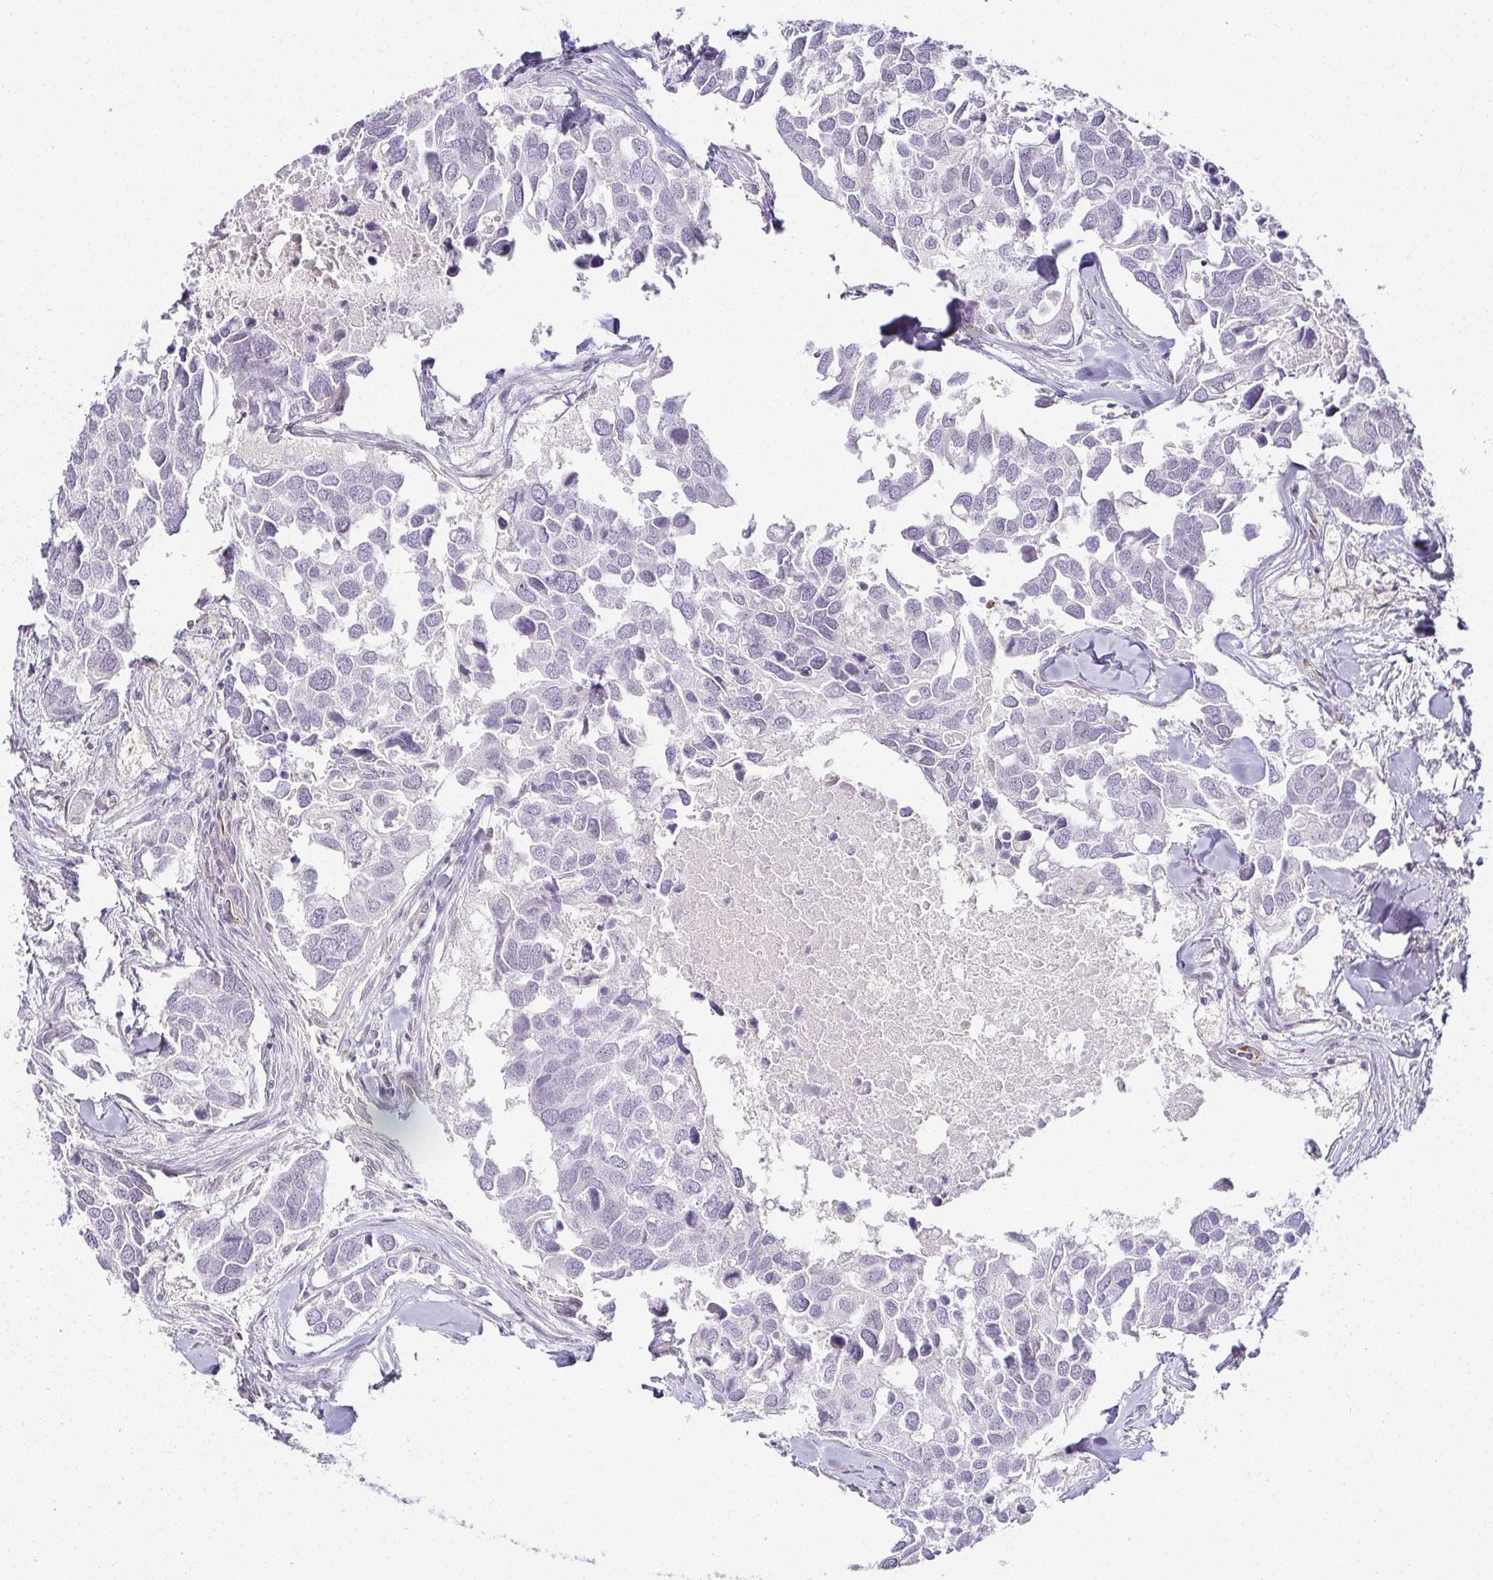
{"staining": {"intensity": "negative", "quantity": "none", "location": "none"}, "tissue": "breast cancer", "cell_type": "Tumor cells", "image_type": "cancer", "snomed": [{"axis": "morphology", "description": "Duct carcinoma"}, {"axis": "topography", "description": "Breast"}], "caption": "This is an IHC photomicrograph of human breast cancer (invasive ductal carcinoma). There is no expression in tumor cells.", "gene": "ACAN", "patient": {"sex": "female", "age": 83}}